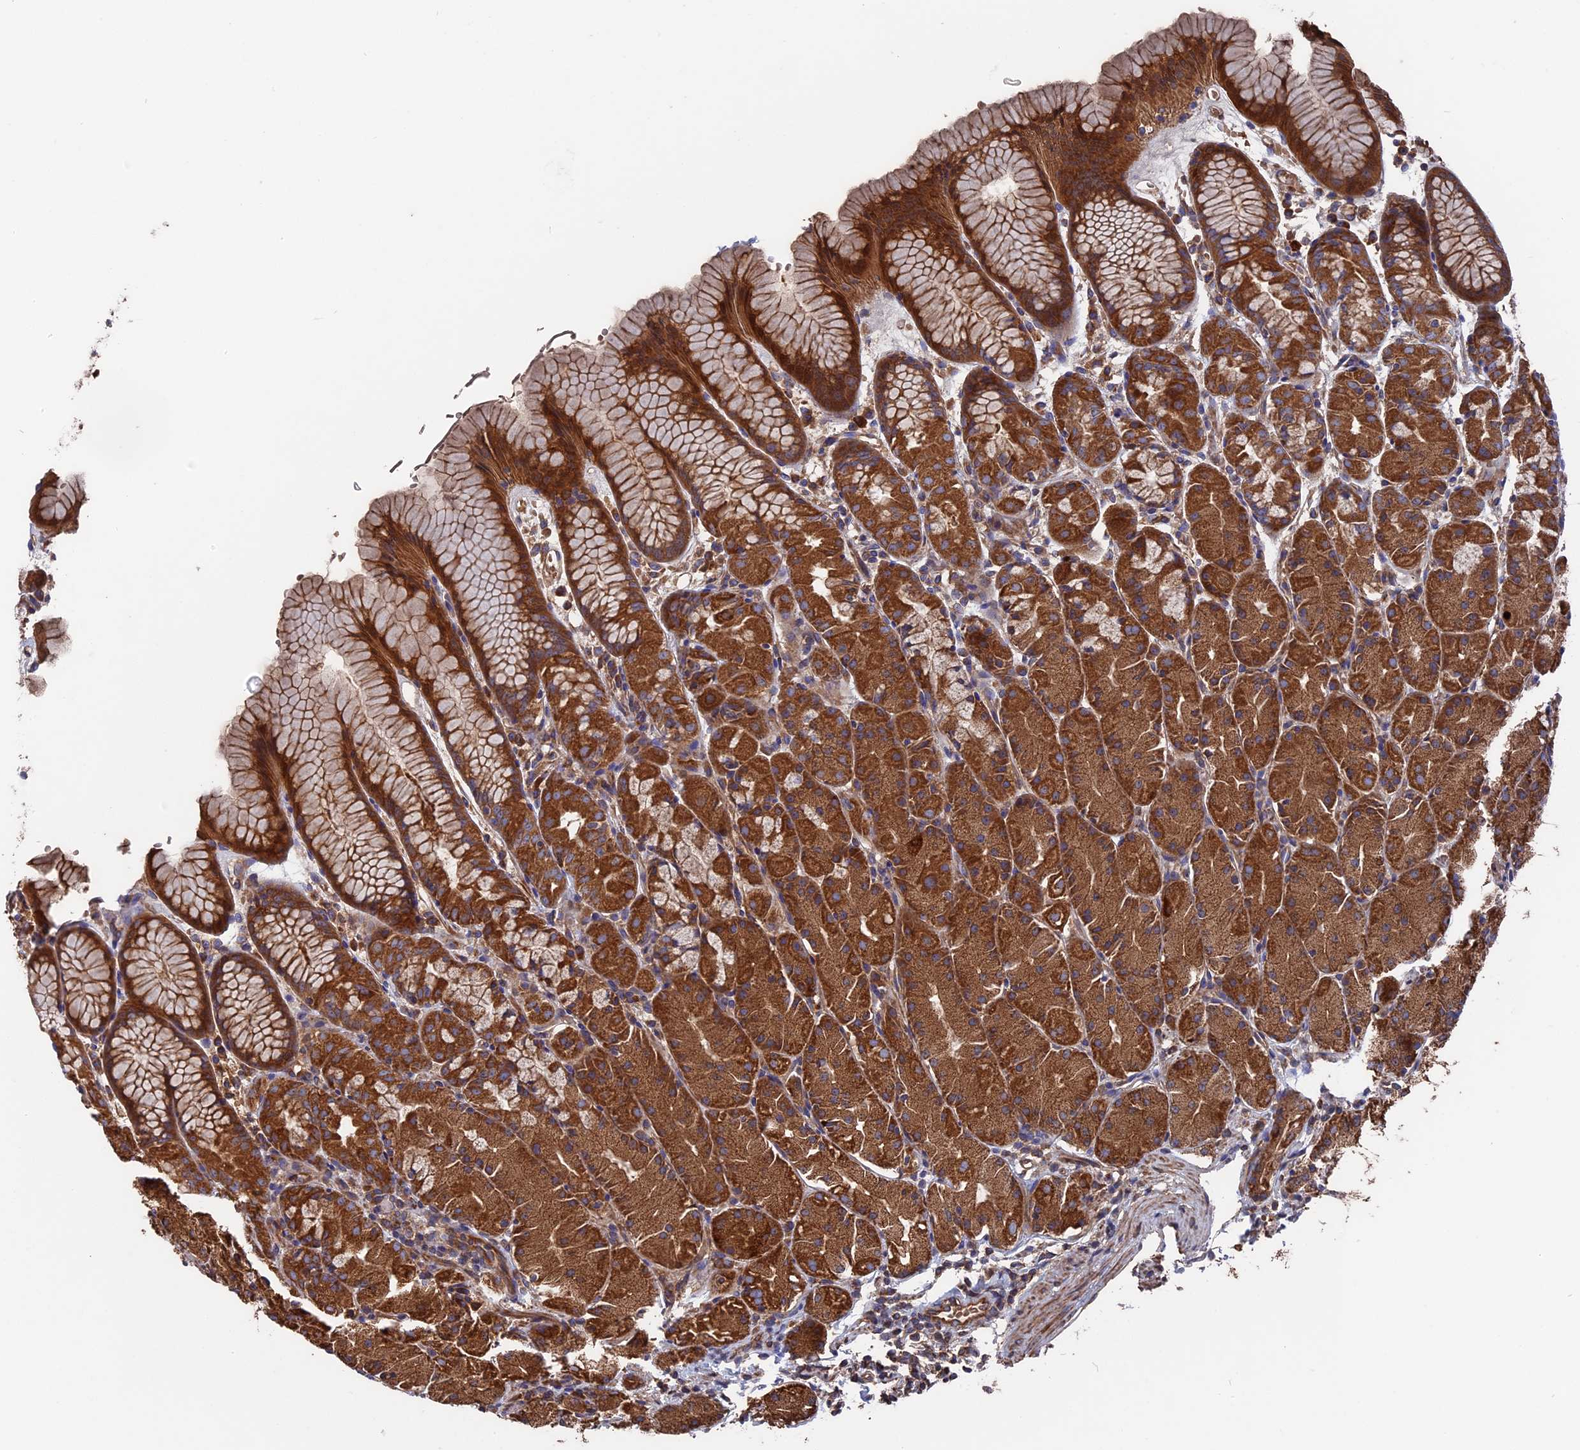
{"staining": {"intensity": "strong", "quantity": ">75%", "location": "cytoplasmic/membranous"}, "tissue": "stomach", "cell_type": "Glandular cells", "image_type": "normal", "snomed": [{"axis": "morphology", "description": "Normal tissue, NOS"}, {"axis": "topography", "description": "Stomach, upper"}], "caption": "Immunohistochemistry (DAB) staining of unremarkable human stomach displays strong cytoplasmic/membranous protein expression in about >75% of glandular cells. (IHC, brightfield microscopy, high magnification).", "gene": "TELO2", "patient": {"sex": "male", "age": 47}}